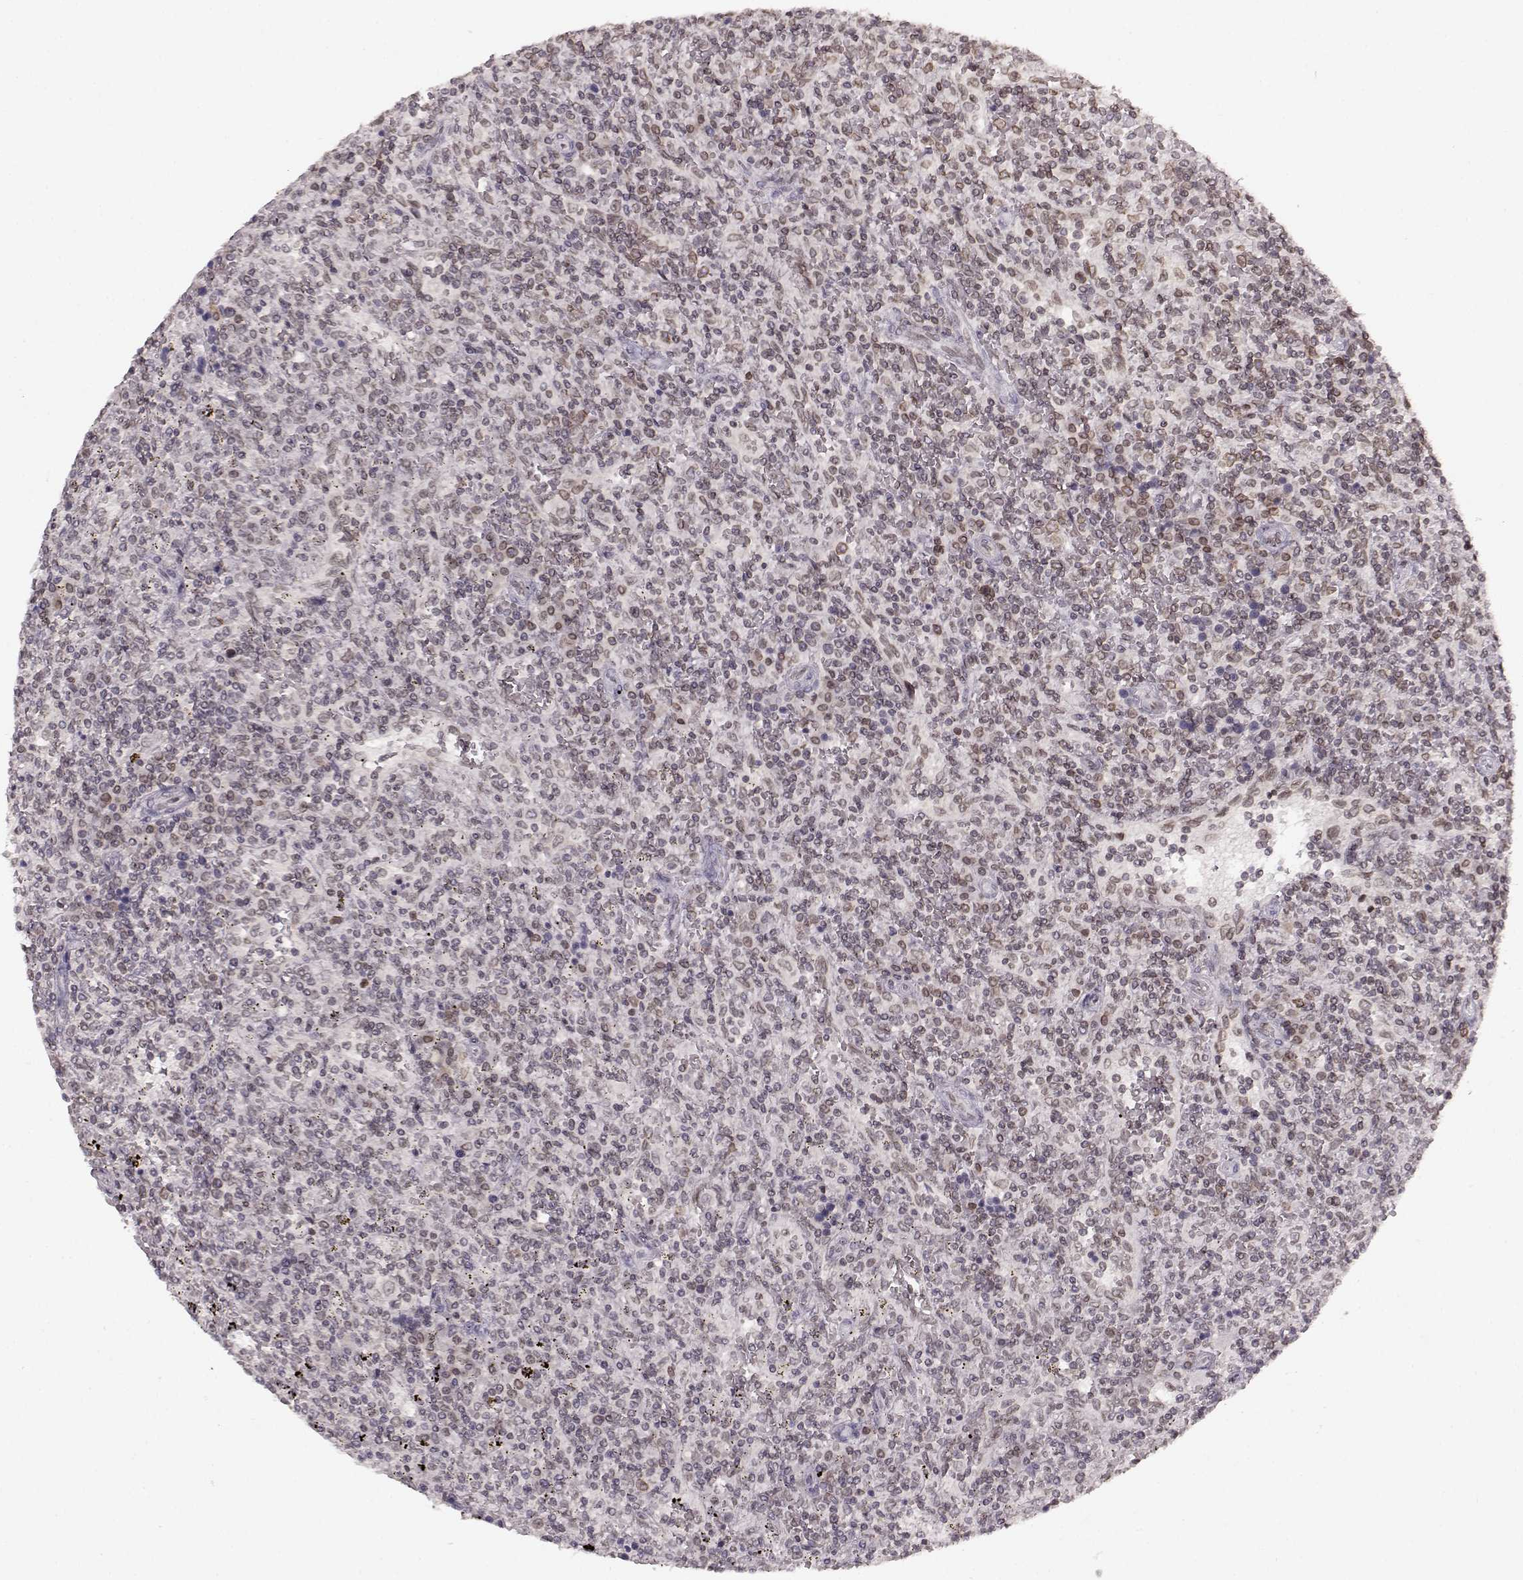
{"staining": {"intensity": "weak", "quantity": "25%-75%", "location": "cytoplasmic/membranous,nuclear"}, "tissue": "lymphoma", "cell_type": "Tumor cells", "image_type": "cancer", "snomed": [{"axis": "morphology", "description": "Malignant lymphoma, non-Hodgkin's type, Low grade"}, {"axis": "topography", "description": "Spleen"}], "caption": "Malignant lymphoma, non-Hodgkin's type (low-grade) stained for a protein (brown) displays weak cytoplasmic/membranous and nuclear positive staining in approximately 25%-75% of tumor cells.", "gene": "DCAF12", "patient": {"sex": "male", "age": 62}}